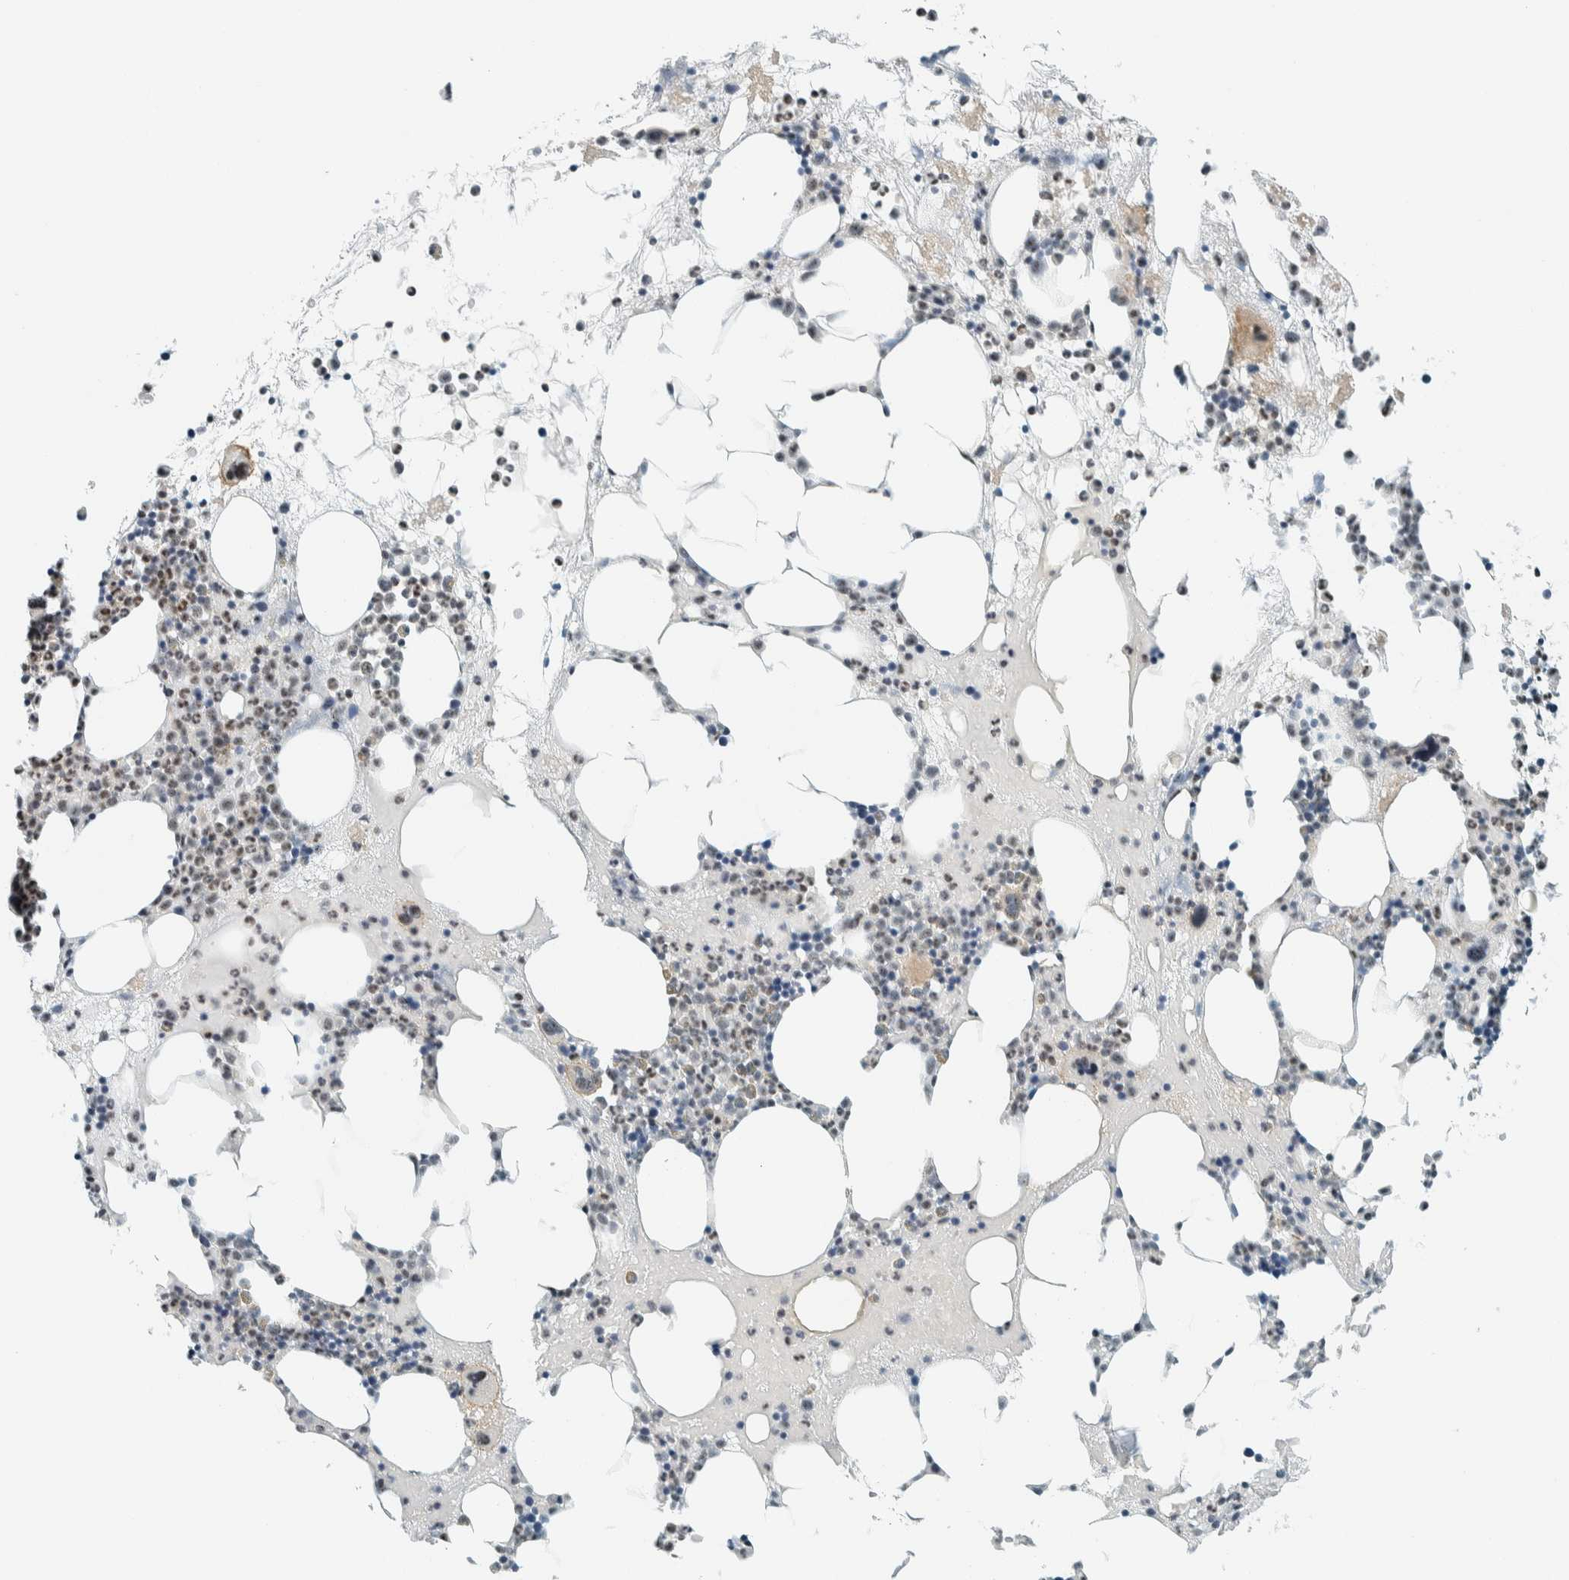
{"staining": {"intensity": "moderate", "quantity": "25%-75%", "location": "cytoplasmic/membranous,nuclear"}, "tissue": "bone marrow", "cell_type": "Hematopoietic cells", "image_type": "normal", "snomed": [{"axis": "morphology", "description": "Normal tissue, NOS"}, {"axis": "morphology", "description": "Inflammation, NOS"}, {"axis": "topography", "description": "Bone marrow"}], "caption": "Bone marrow stained with DAB immunohistochemistry (IHC) exhibits medium levels of moderate cytoplasmic/membranous,nuclear positivity in approximately 25%-75% of hematopoietic cells.", "gene": "CYSRT1", "patient": {"sex": "female", "age": 81}}